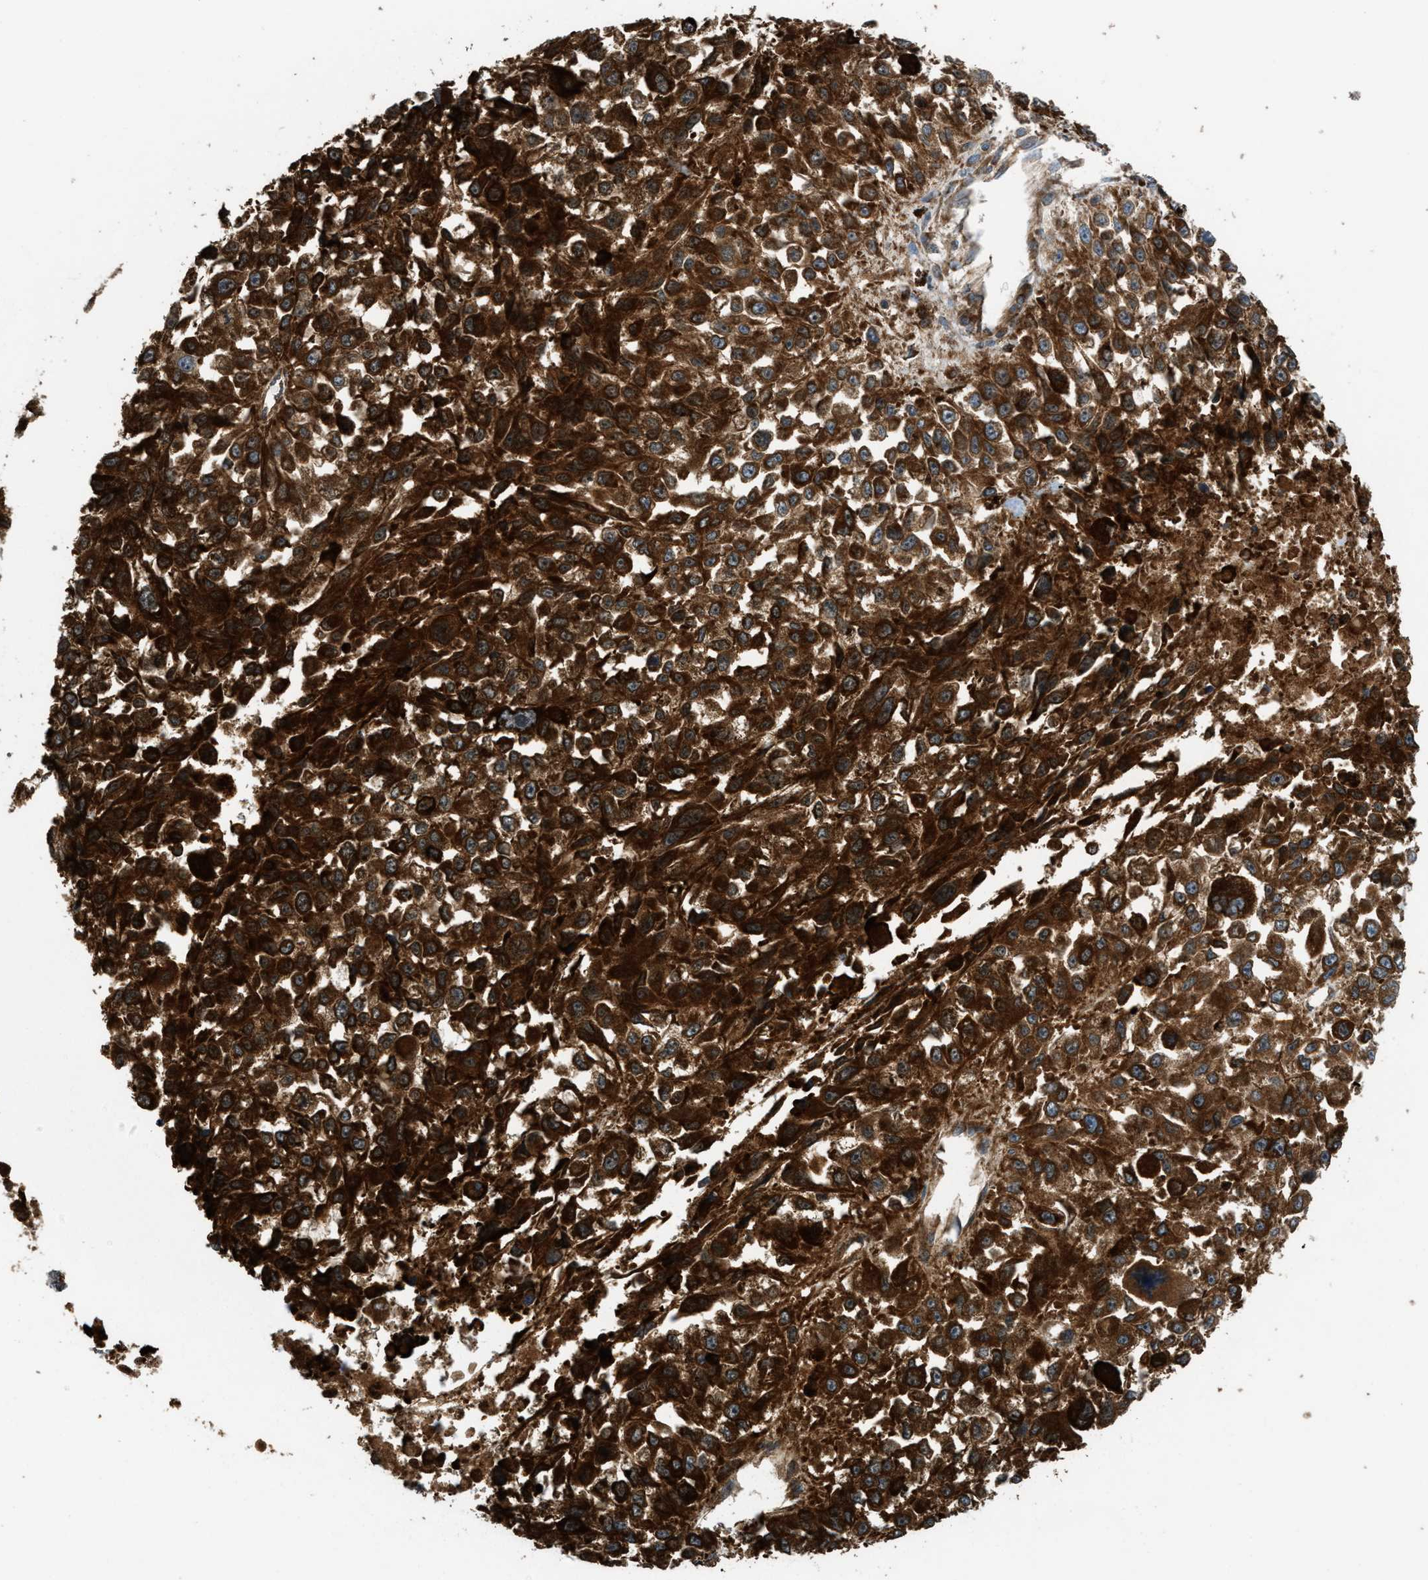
{"staining": {"intensity": "strong", "quantity": ">75%", "location": "cytoplasmic/membranous"}, "tissue": "melanoma", "cell_type": "Tumor cells", "image_type": "cancer", "snomed": [{"axis": "morphology", "description": "Malignant melanoma, Metastatic site"}, {"axis": "topography", "description": "Lymph node"}], "caption": "Melanoma tissue shows strong cytoplasmic/membranous staining in approximately >75% of tumor cells, visualized by immunohistochemistry. The protein is shown in brown color, while the nuclei are stained blue.", "gene": "EGLN1", "patient": {"sex": "male", "age": 59}}